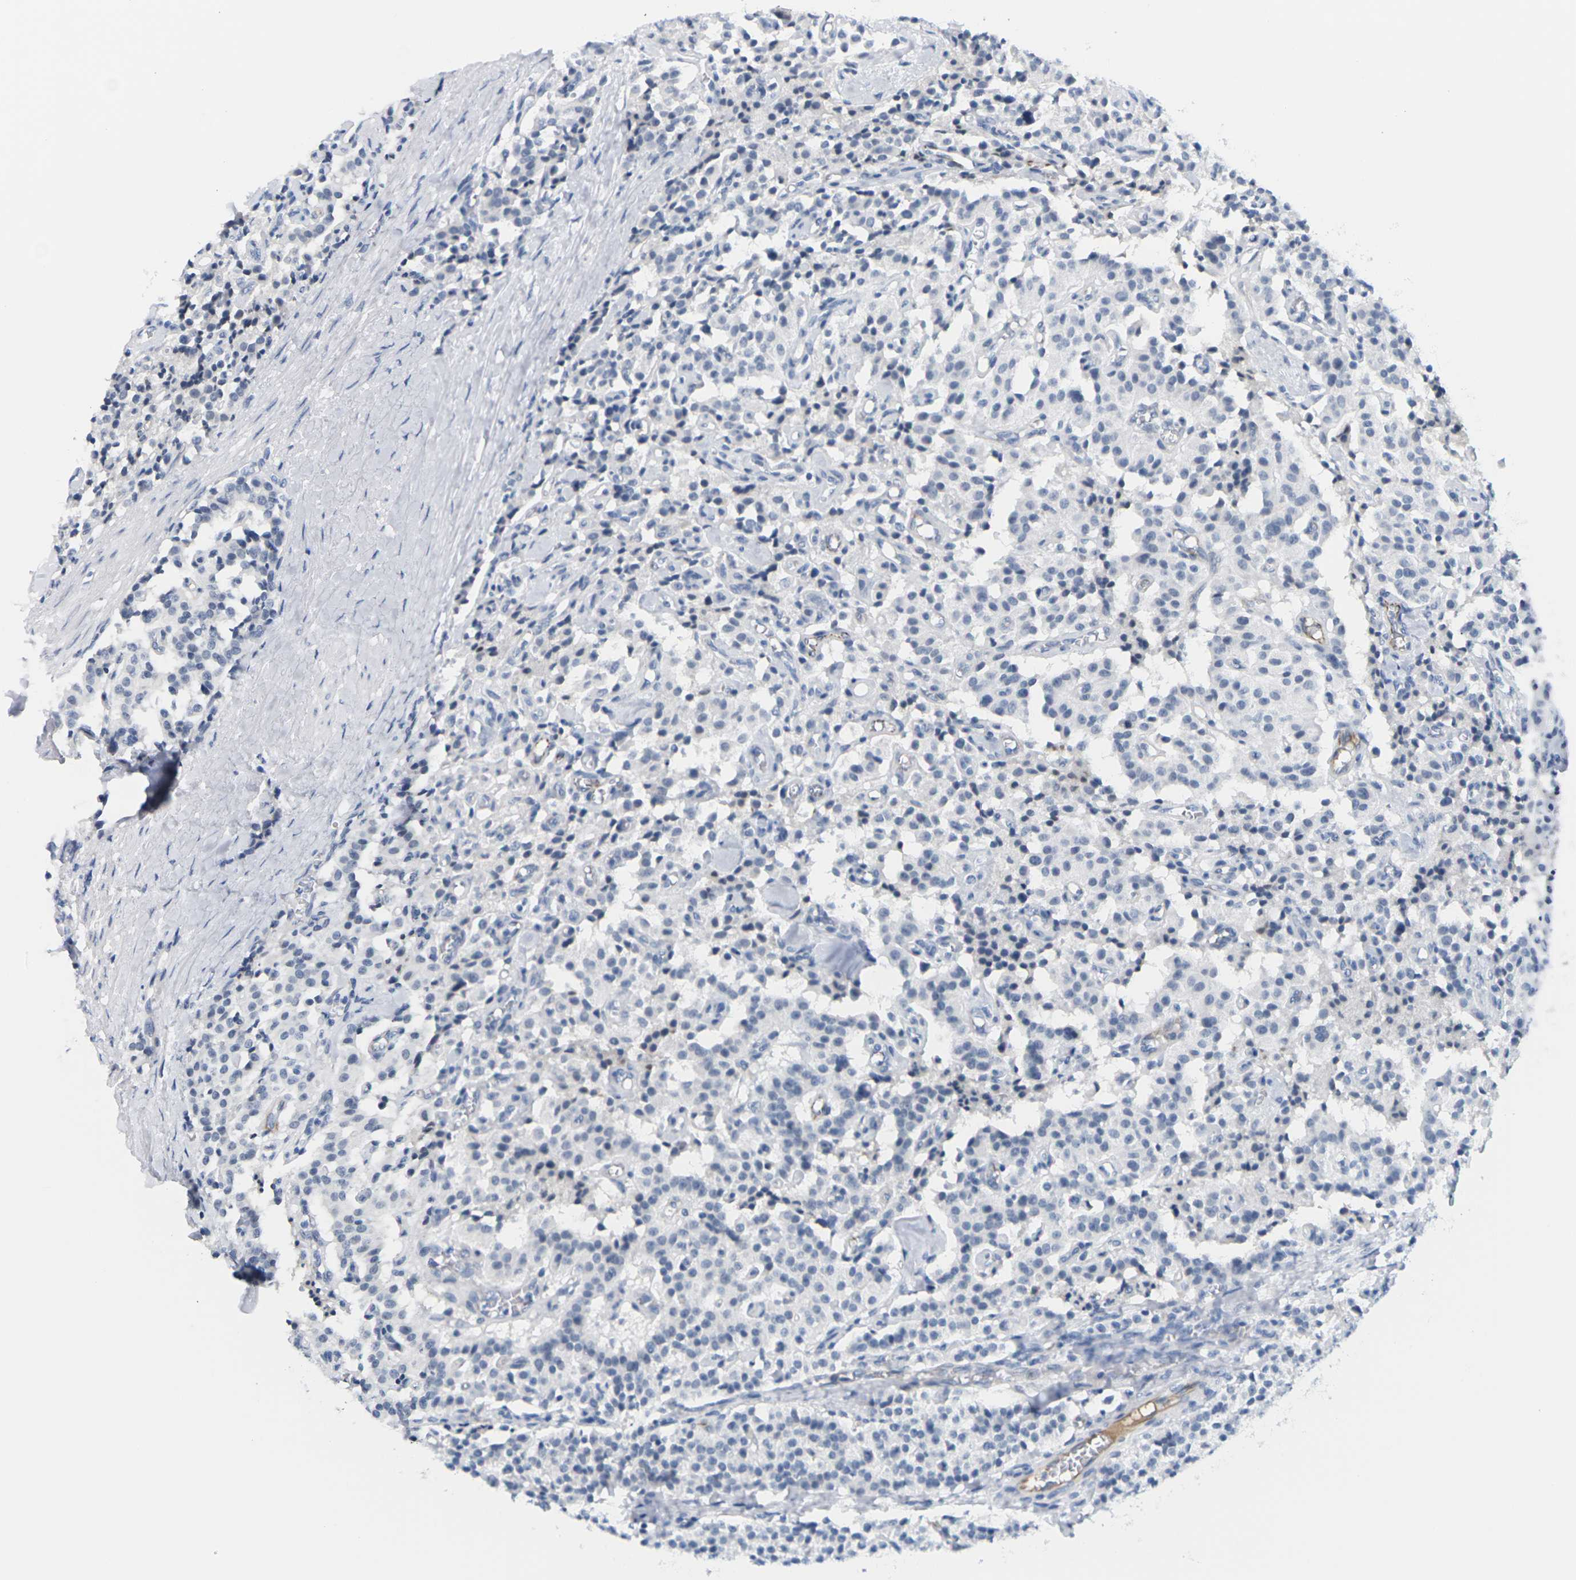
{"staining": {"intensity": "negative", "quantity": "none", "location": "none"}, "tissue": "carcinoid", "cell_type": "Tumor cells", "image_type": "cancer", "snomed": [{"axis": "morphology", "description": "Carcinoid, malignant, NOS"}, {"axis": "topography", "description": "Lung"}], "caption": "Tumor cells show no significant positivity in carcinoid.", "gene": "PKP2", "patient": {"sex": "male", "age": 30}}